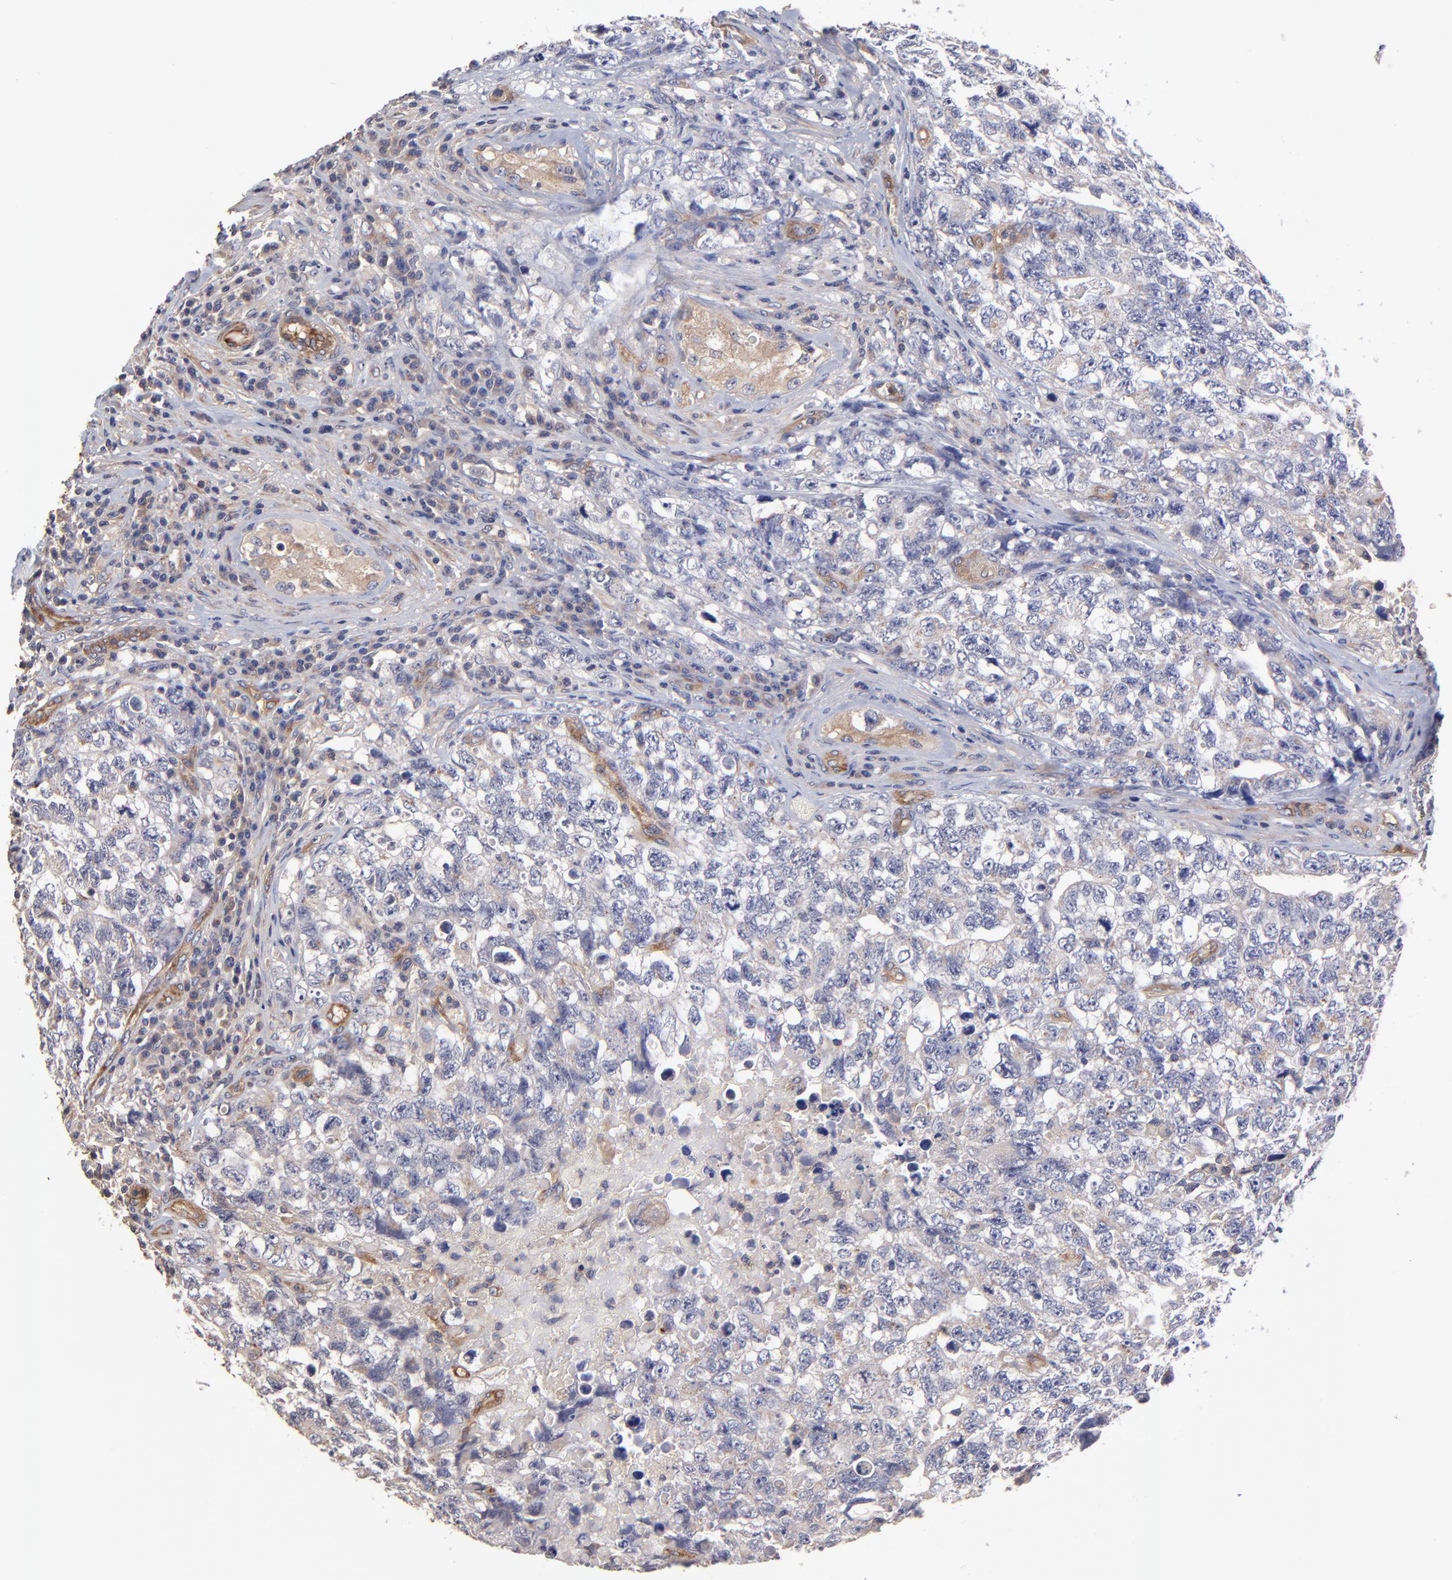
{"staining": {"intensity": "negative", "quantity": "none", "location": "none"}, "tissue": "testis cancer", "cell_type": "Tumor cells", "image_type": "cancer", "snomed": [{"axis": "morphology", "description": "Carcinoma, Embryonal, NOS"}, {"axis": "topography", "description": "Testis"}], "caption": "A histopathology image of testis embryonal carcinoma stained for a protein exhibits no brown staining in tumor cells.", "gene": "ASB7", "patient": {"sex": "male", "age": 31}}